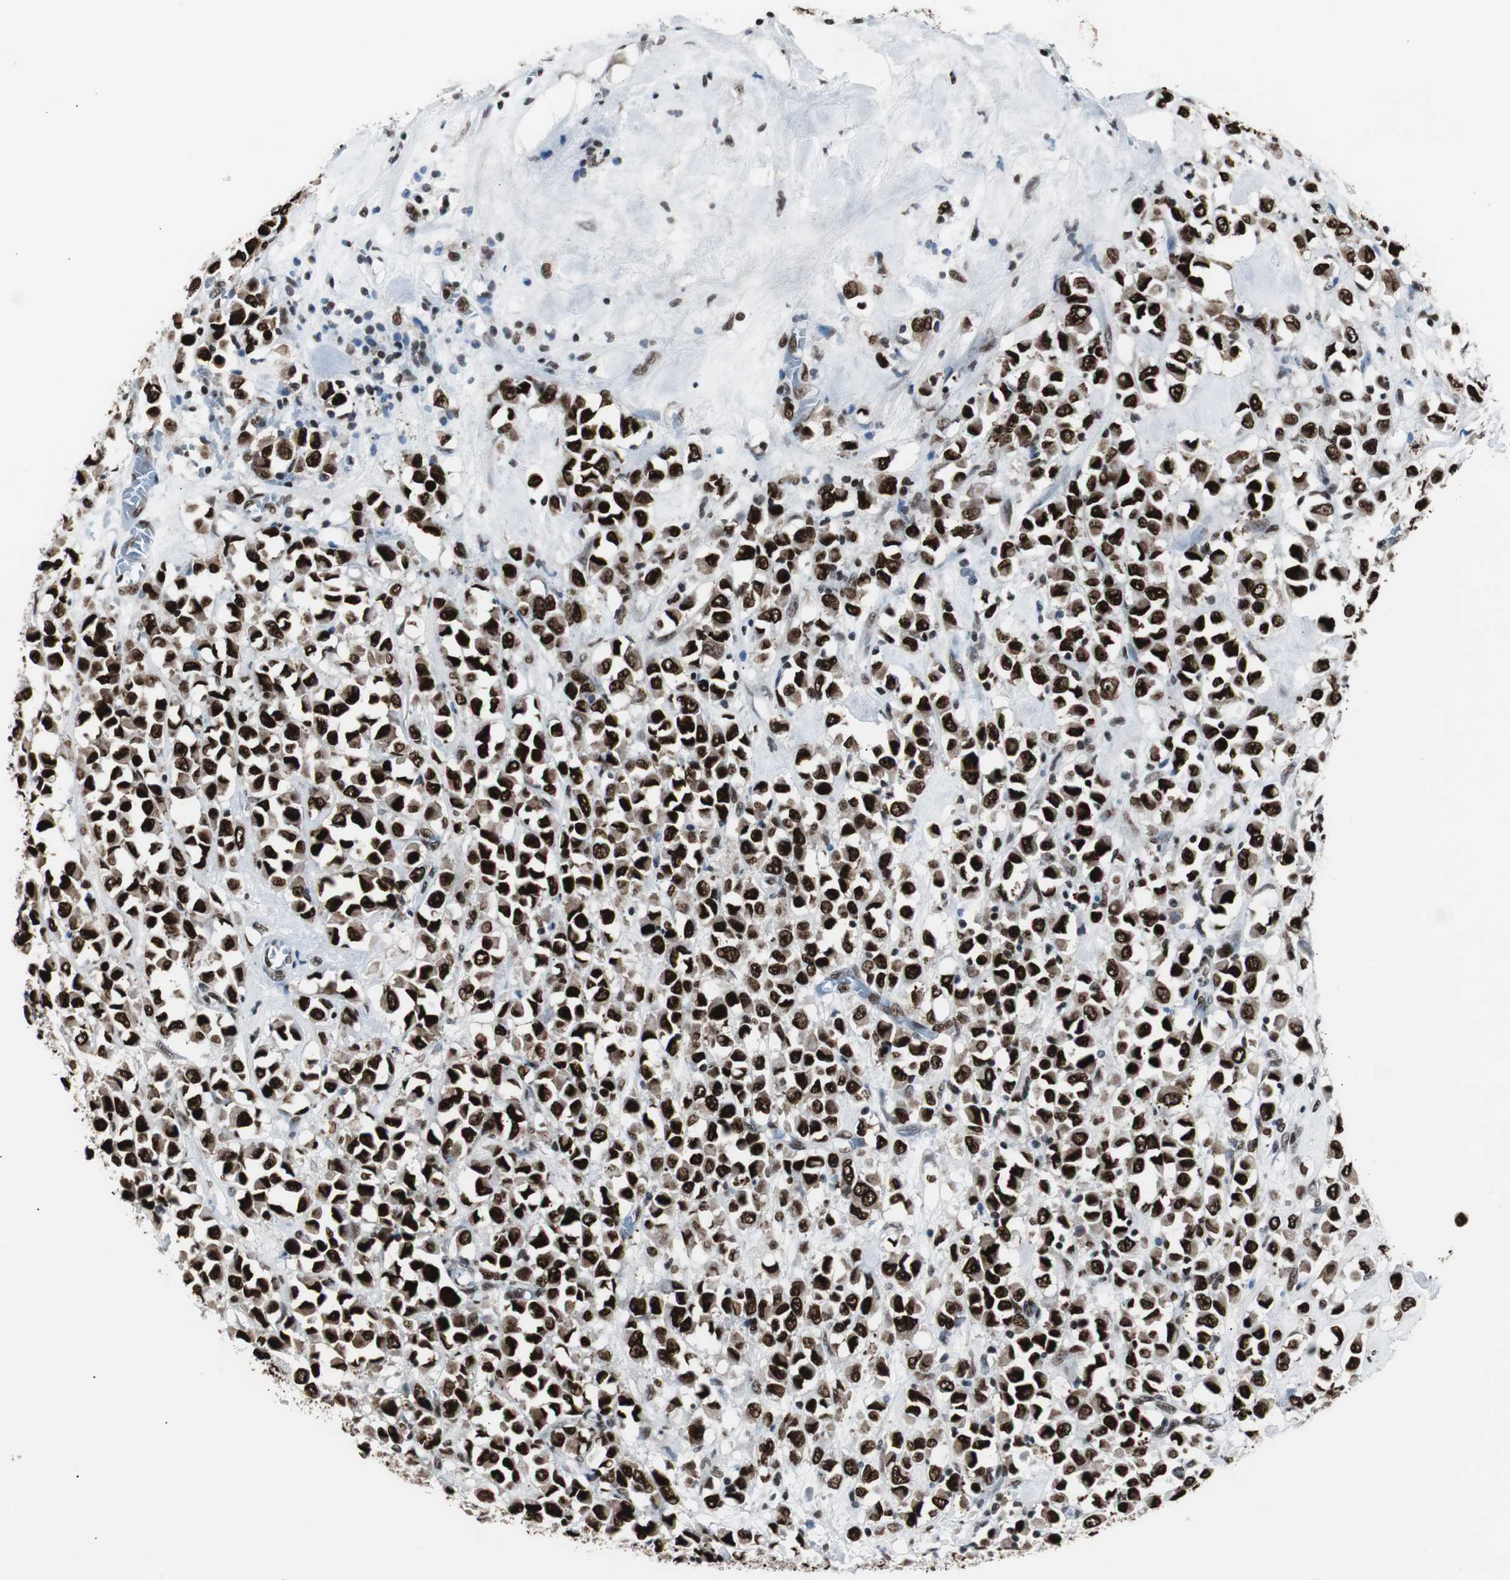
{"staining": {"intensity": "strong", "quantity": ">75%", "location": "nuclear"}, "tissue": "breast cancer", "cell_type": "Tumor cells", "image_type": "cancer", "snomed": [{"axis": "morphology", "description": "Duct carcinoma"}, {"axis": "topography", "description": "Breast"}], "caption": "This micrograph displays IHC staining of invasive ductal carcinoma (breast), with high strong nuclear expression in approximately >75% of tumor cells.", "gene": "XRCC1", "patient": {"sex": "female", "age": 61}}